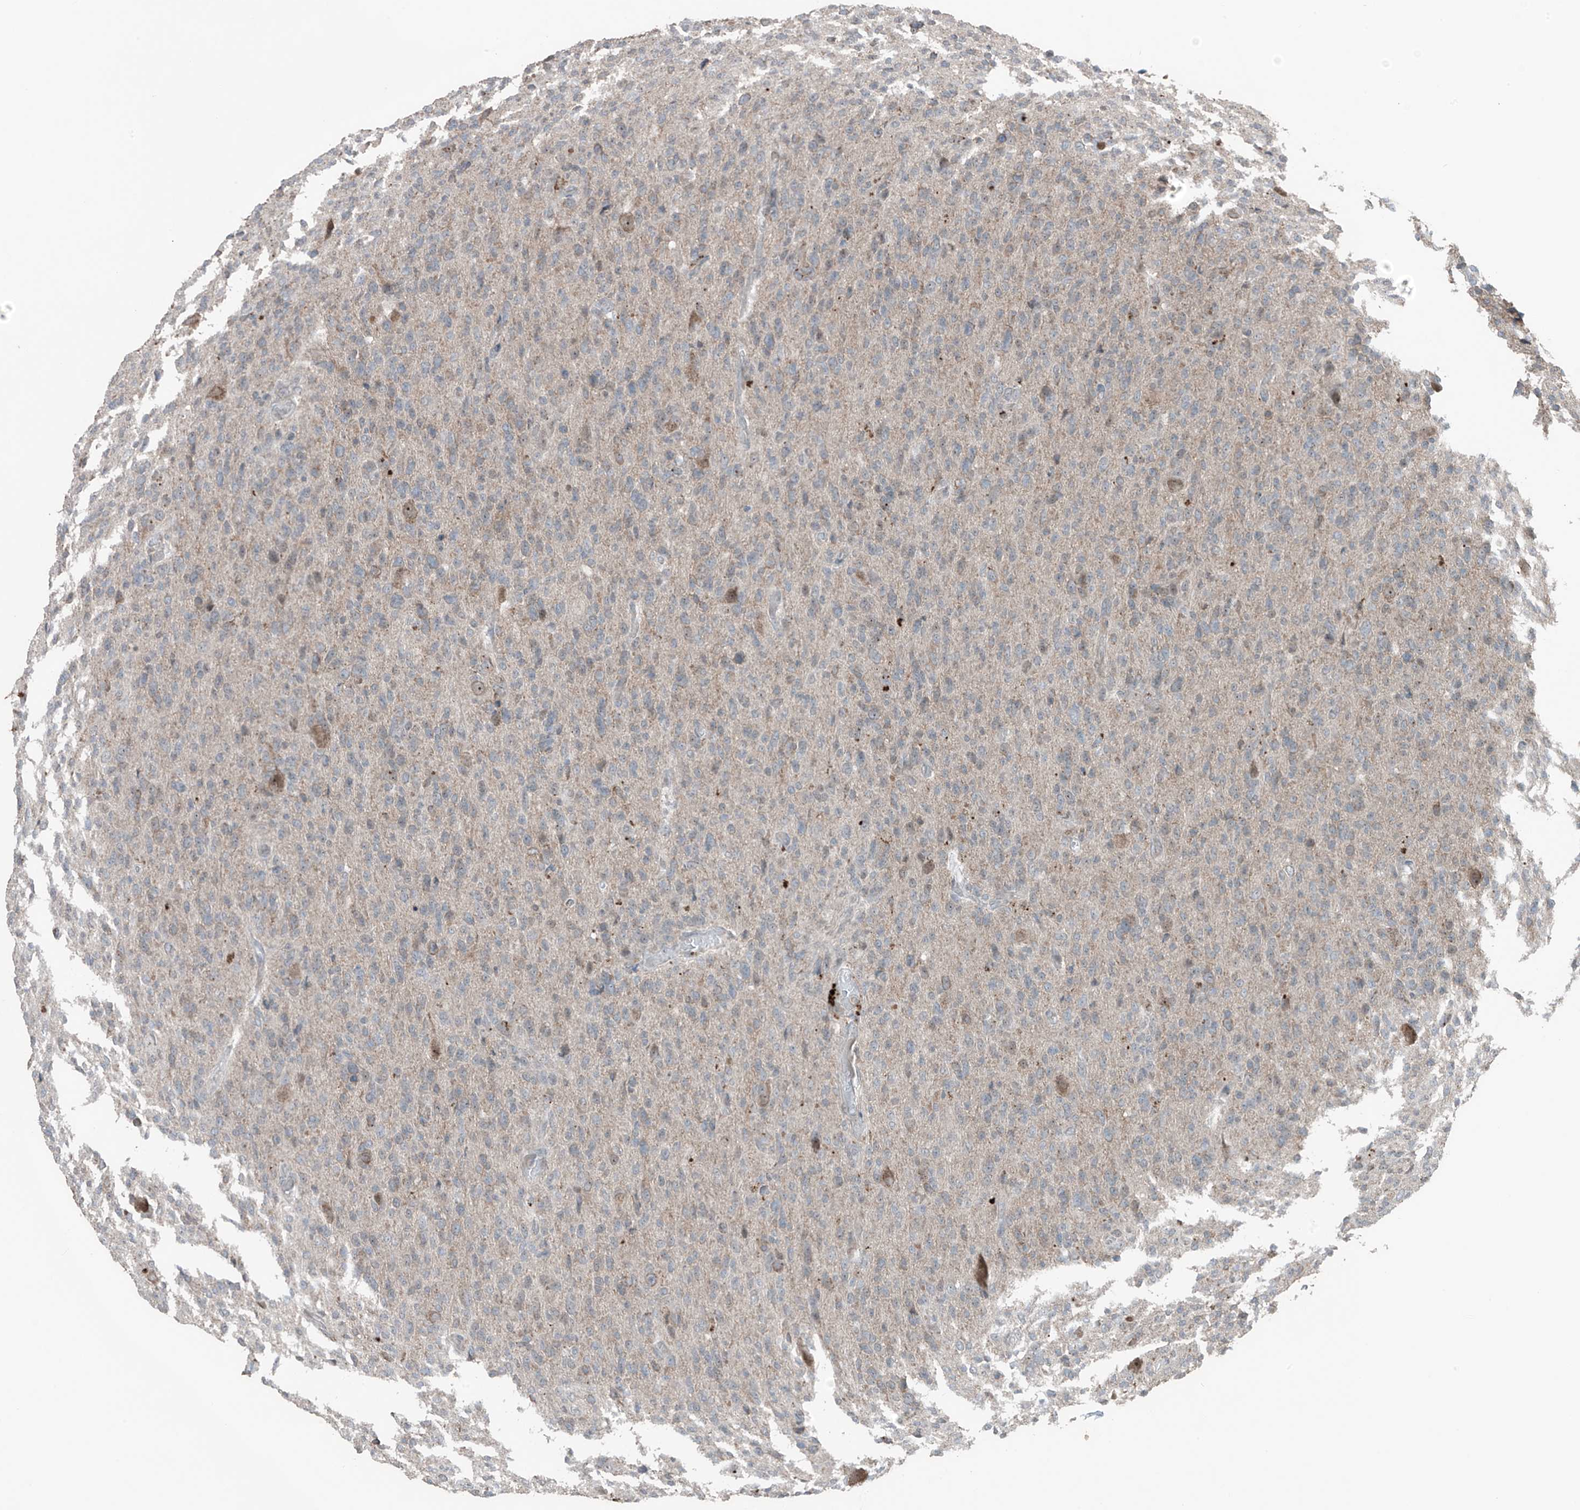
{"staining": {"intensity": "negative", "quantity": "none", "location": "none"}, "tissue": "glioma", "cell_type": "Tumor cells", "image_type": "cancer", "snomed": [{"axis": "morphology", "description": "Glioma, malignant, High grade"}, {"axis": "topography", "description": "Brain"}], "caption": "Tumor cells are negative for brown protein staining in glioma.", "gene": "TXNDC9", "patient": {"sex": "female", "age": 57}}